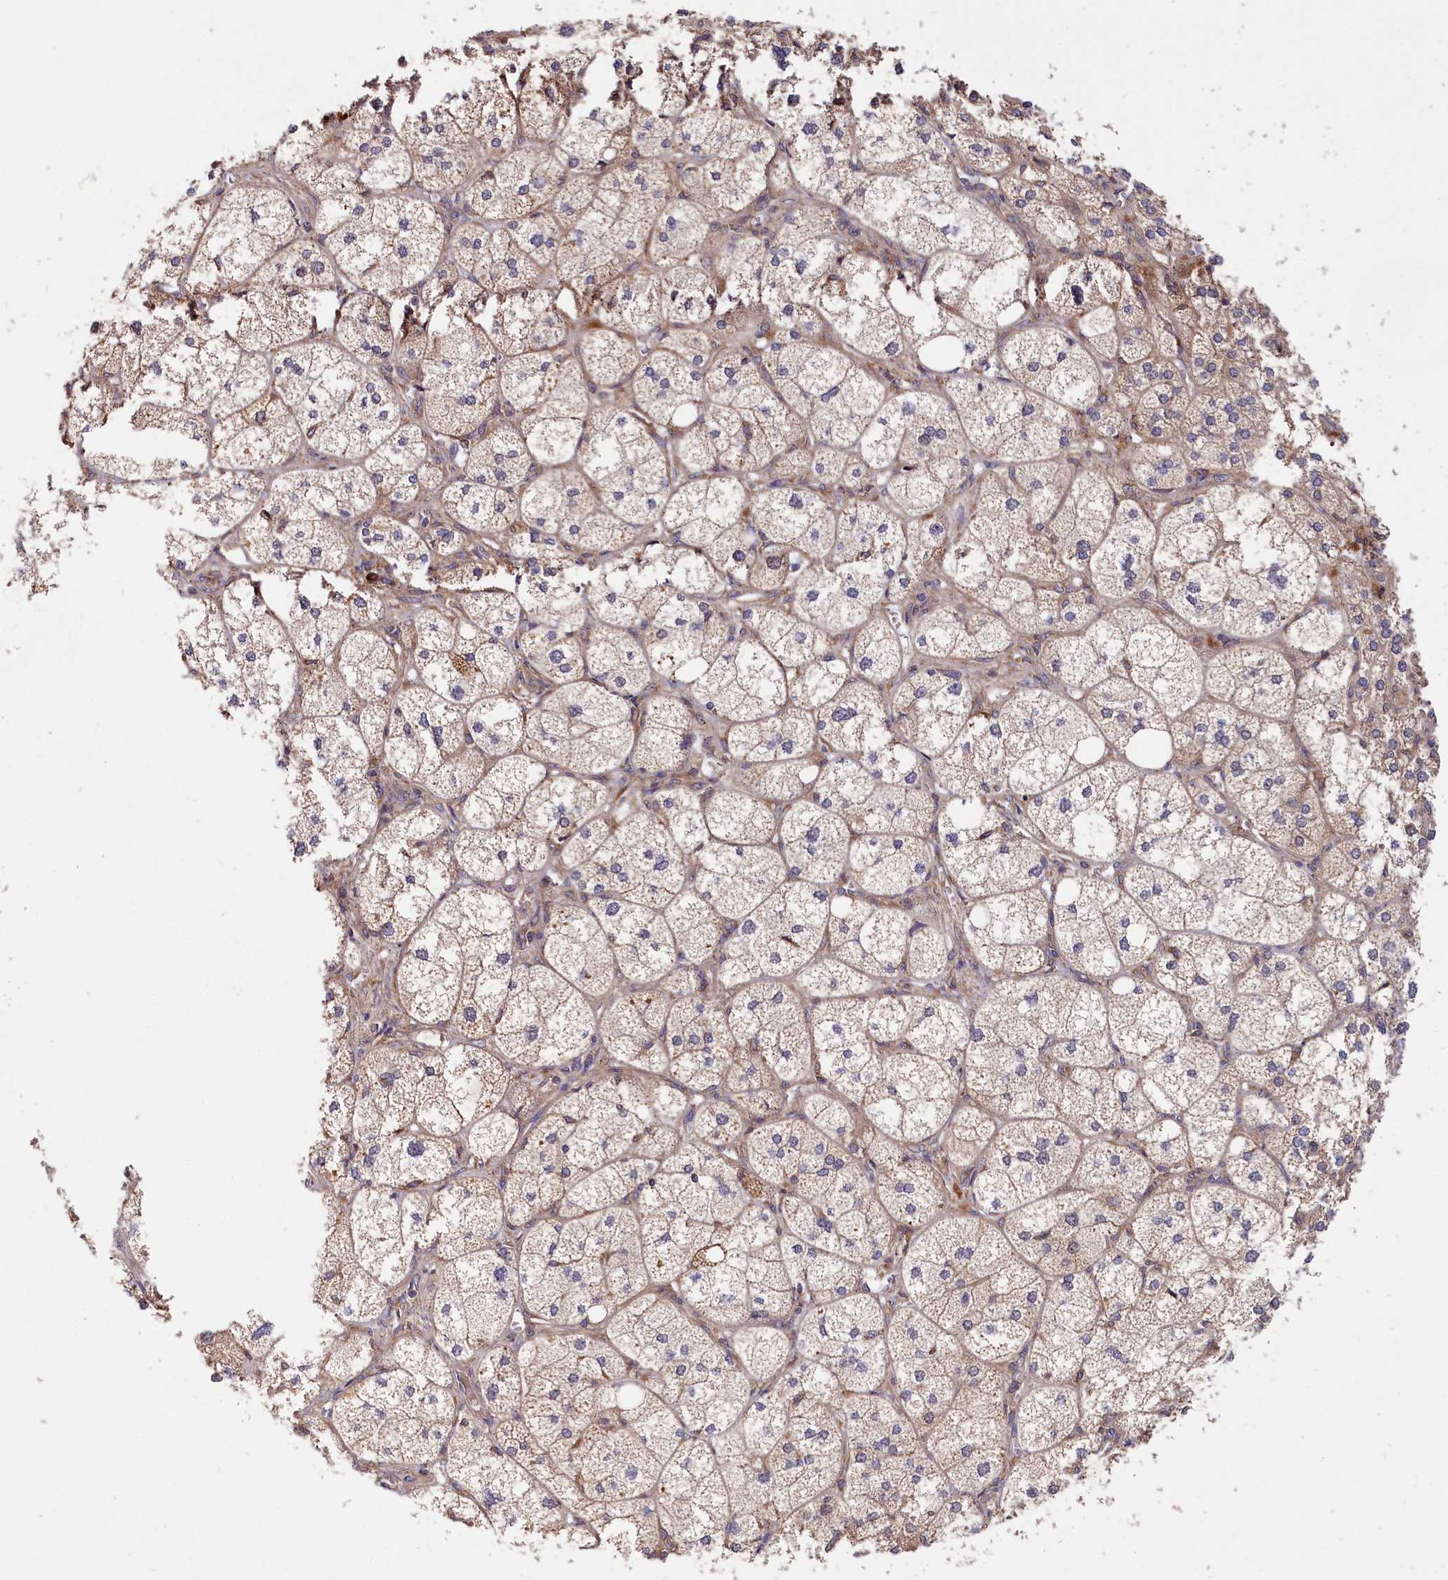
{"staining": {"intensity": "moderate", "quantity": "25%-75%", "location": "cytoplasmic/membranous,nuclear"}, "tissue": "adrenal gland", "cell_type": "Glandular cells", "image_type": "normal", "snomed": [{"axis": "morphology", "description": "Normal tissue, NOS"}, {"axis": "topography", "description": "Adrenal gland"}], "caption": "Approximately 25%-75% of glandular cells in benign human adrenal gland show moderate cytoplasmic/membranous,nuclear protein staining as visualized by brown immunohistochemical staining.", "gene": "CEP44", "patient": {"sex": "female", "age": 61}}